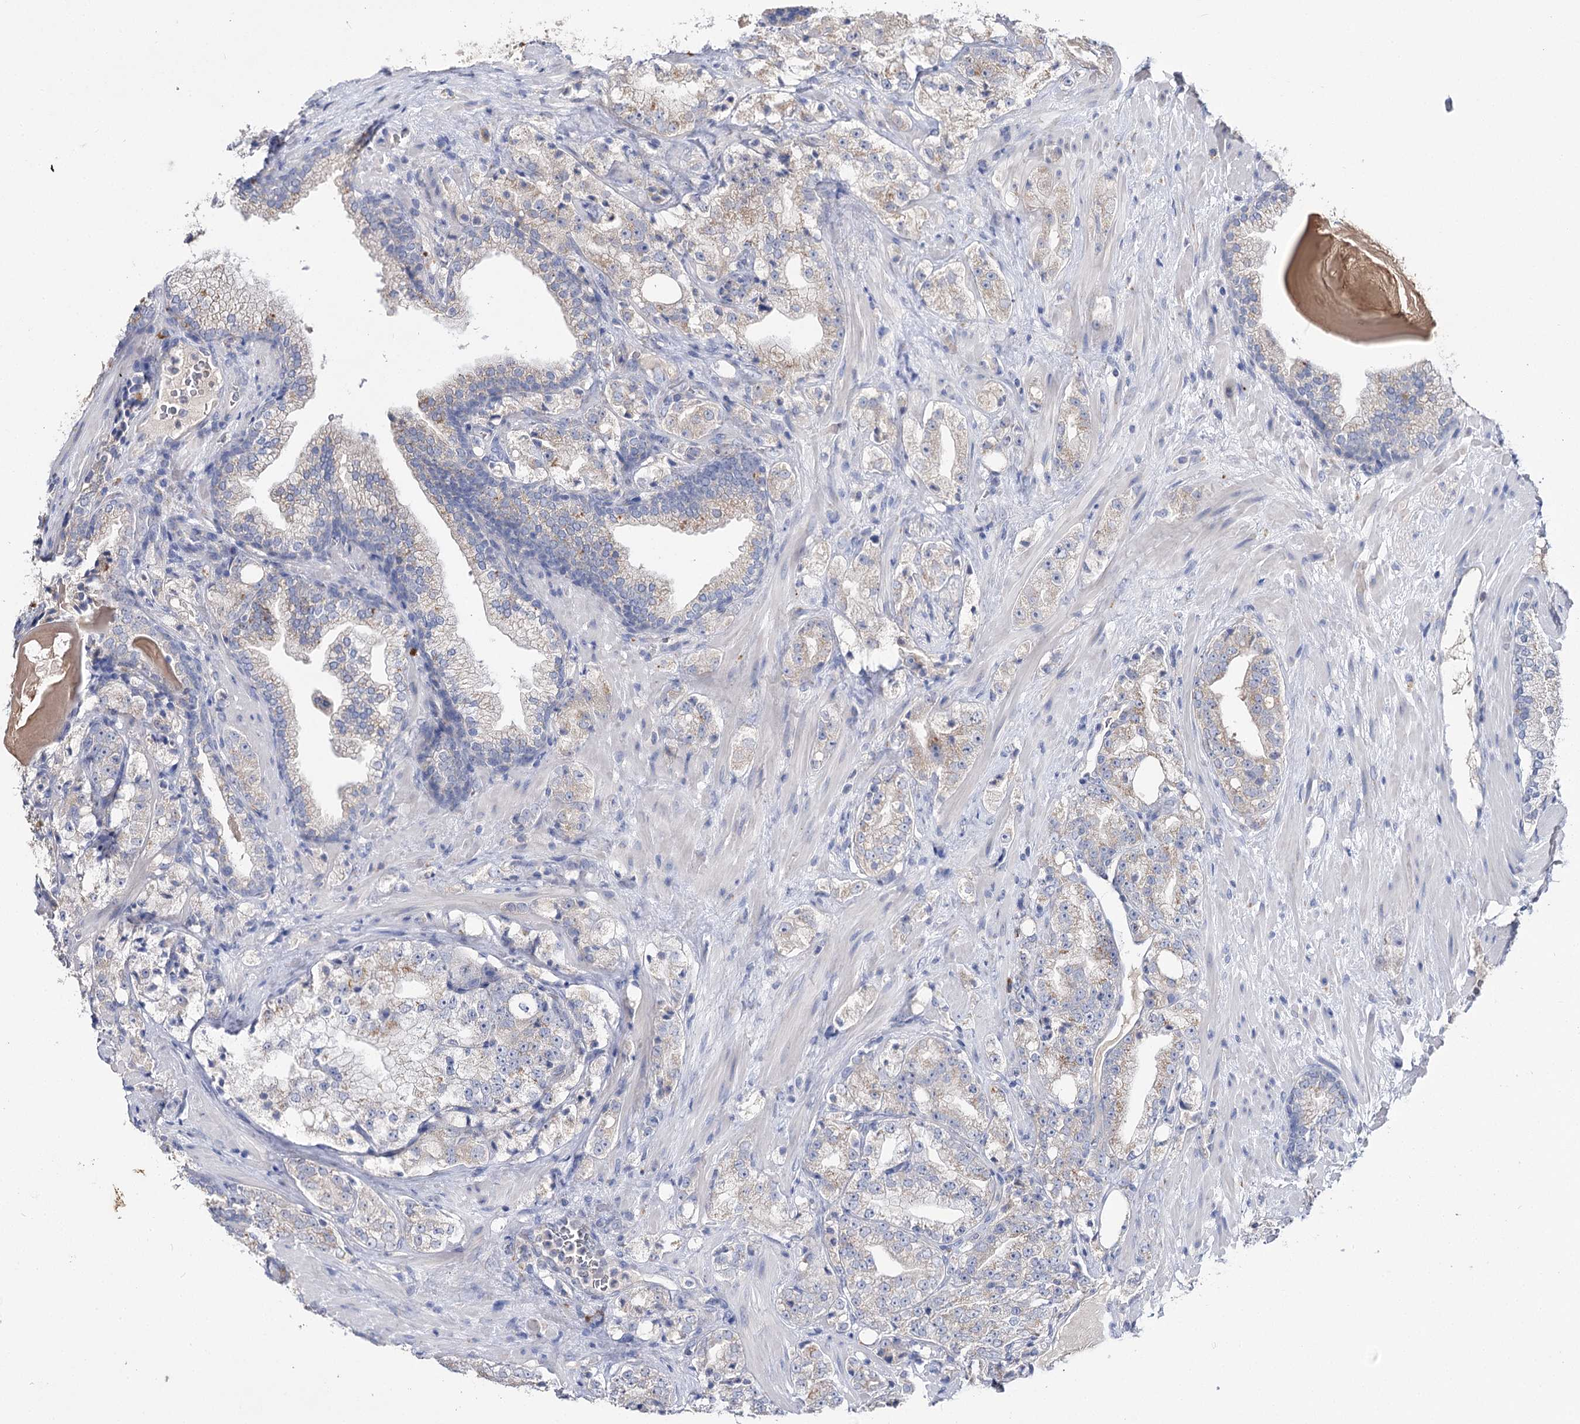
{"staining": {"intensity": "negative", "quantity": "none", "location": "none"}, "tissue": "prostate cancer", "cell_type": "Tumor cells", "image_type": "cancer", "snomed": [{"axis": "morphology", "description": "Adenocarcinoma, High grade"}, {"axis": "topography", "description": "Prostate"}], "caption": "This image is of prostate adenocarcinoma (high-grade) stained with immunohistochemistry (IHC) to label a protein in brown with the nuclei are counter-stained blue. There is no expression in tumor cells.", "gene": "IL1RAP", "patient": {"sex": "male", "age": 64}}